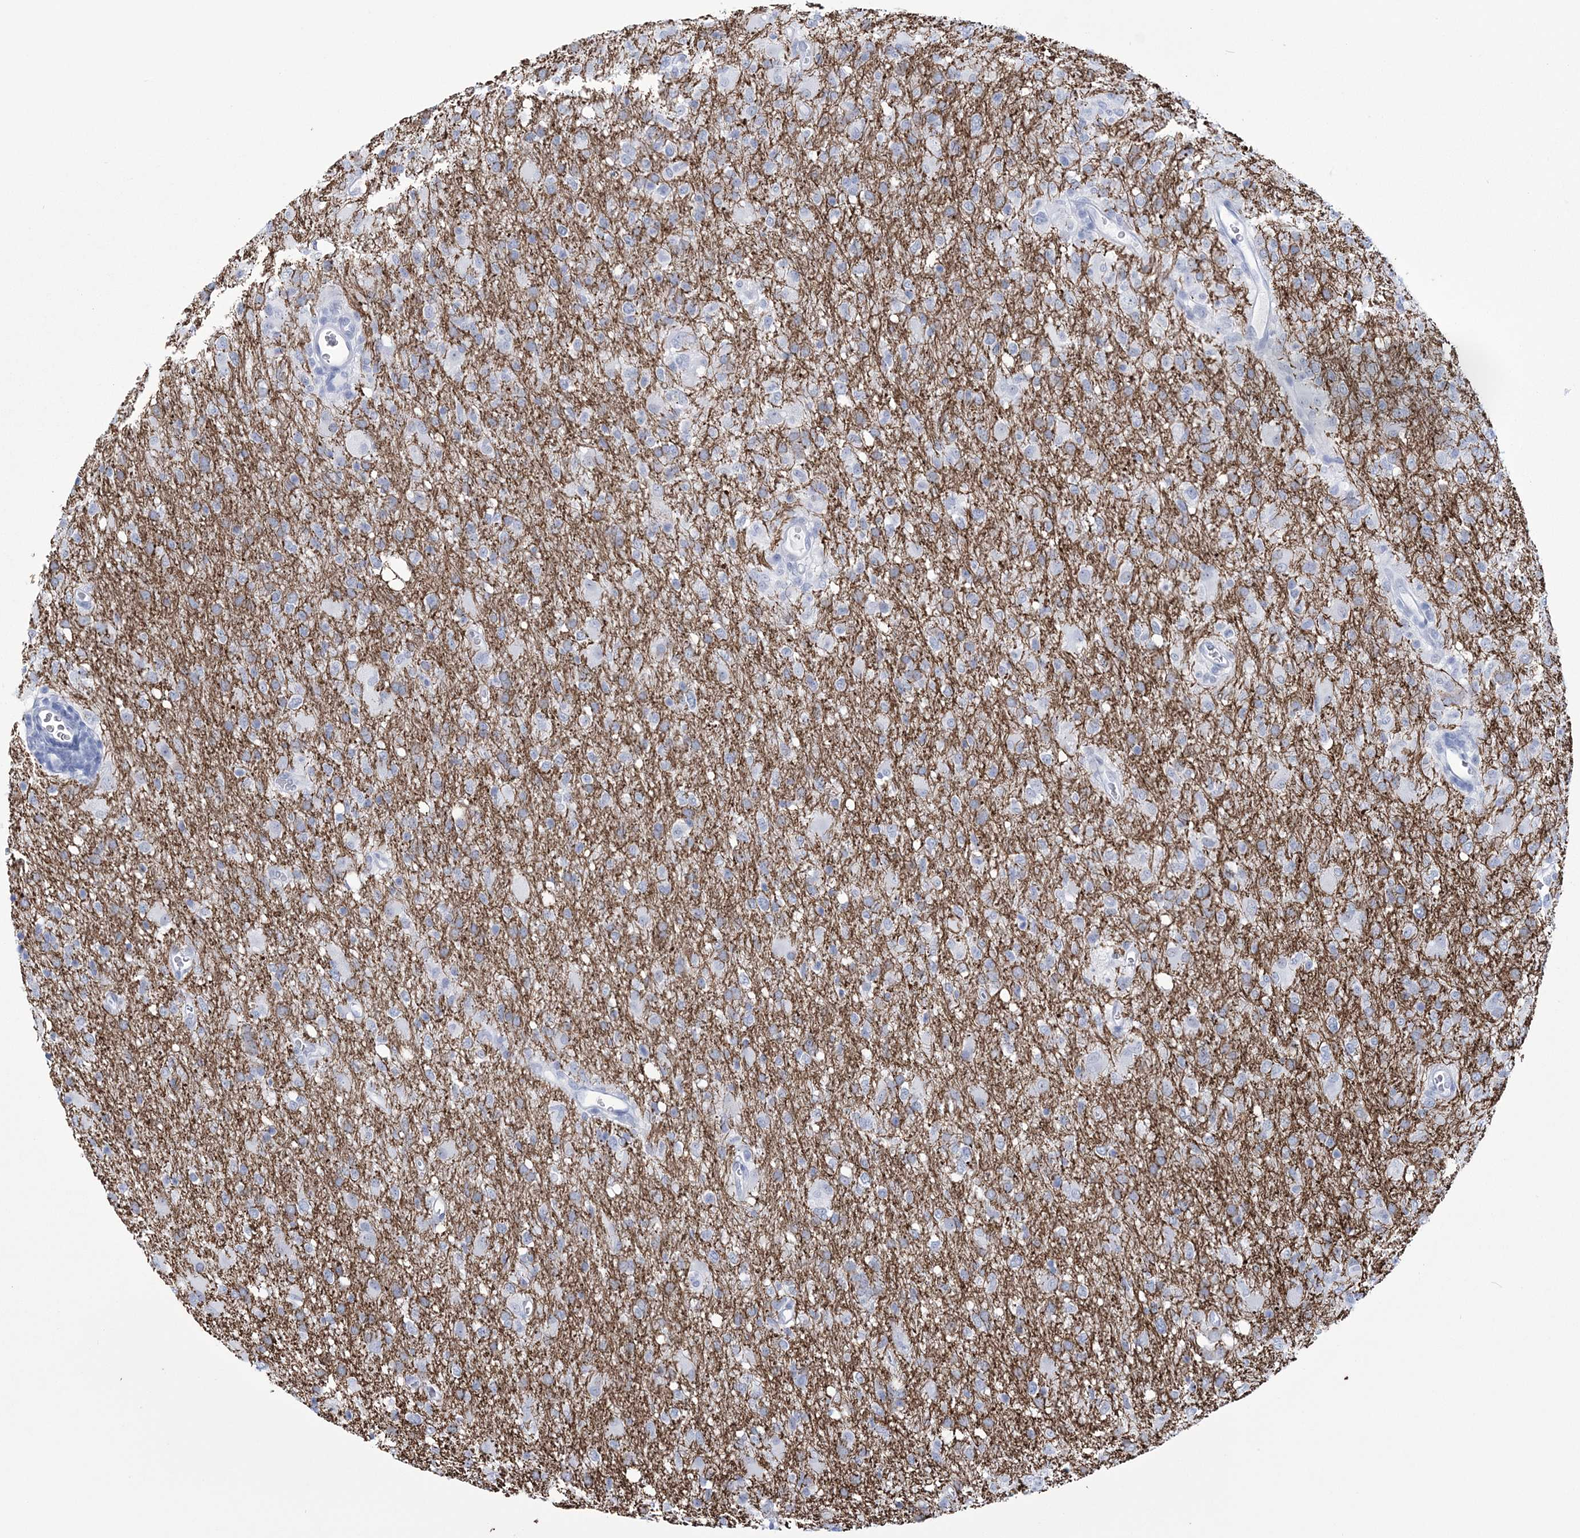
{"staining": {"intensity": "negative", "quantity": "none", "location": "none"}, "tissue": "glioma", "cell_type": "Tumor cells", "image_type": "cancer", "snomed": [{"axis": "morphology", "description": "Glioma, malignant, High grade"}, {"axis": "topography", "description": "Brain"}], "caption": "The histopathology image reveals no staining of tumor cells in malignant glioma (high-grade).", "gene": "DPCD", "patient": {"sex": "female", "age": 57}}